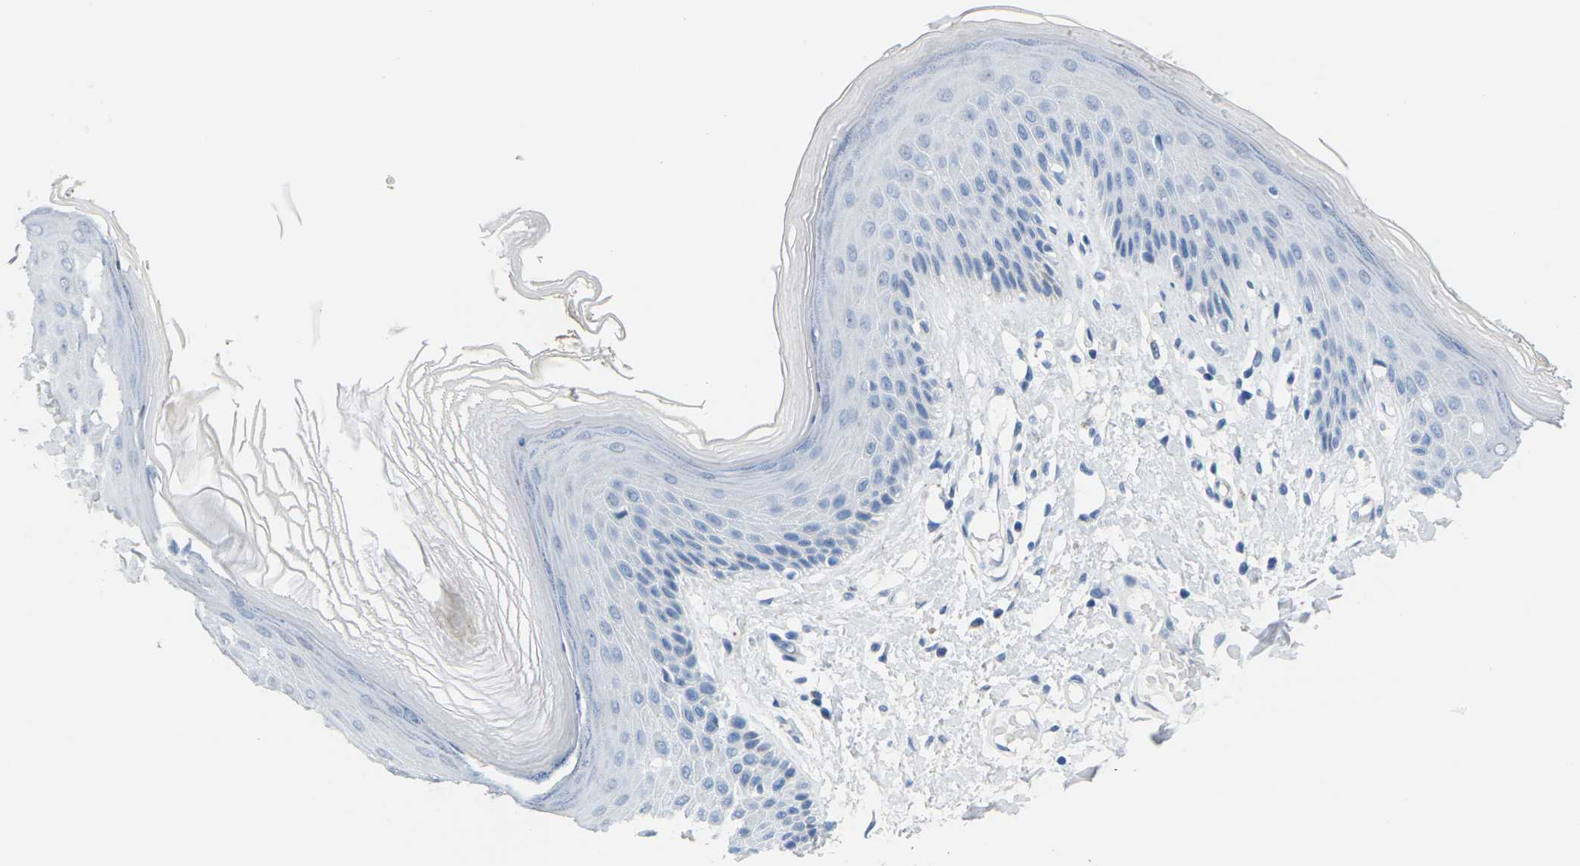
{"staining": {"intensity": "negative", "quantity": "none", "location": "none"}, "tissue": "skin", "cell_type": "Epidermal cells", "image_type": "normal", "snomed": [{"axis": "morphology", "description": "Normal tissue, NOS"}, {"axis": "topography", "description": "Vulva"}], "caption": "Unremarkable skin was stained to show a protein in brown. There is no significant positivity in epidermal cells. Nuclei are stained in blue.", "gene": "CTAG1A", "patient": {"sex": "female", "age": 73}}